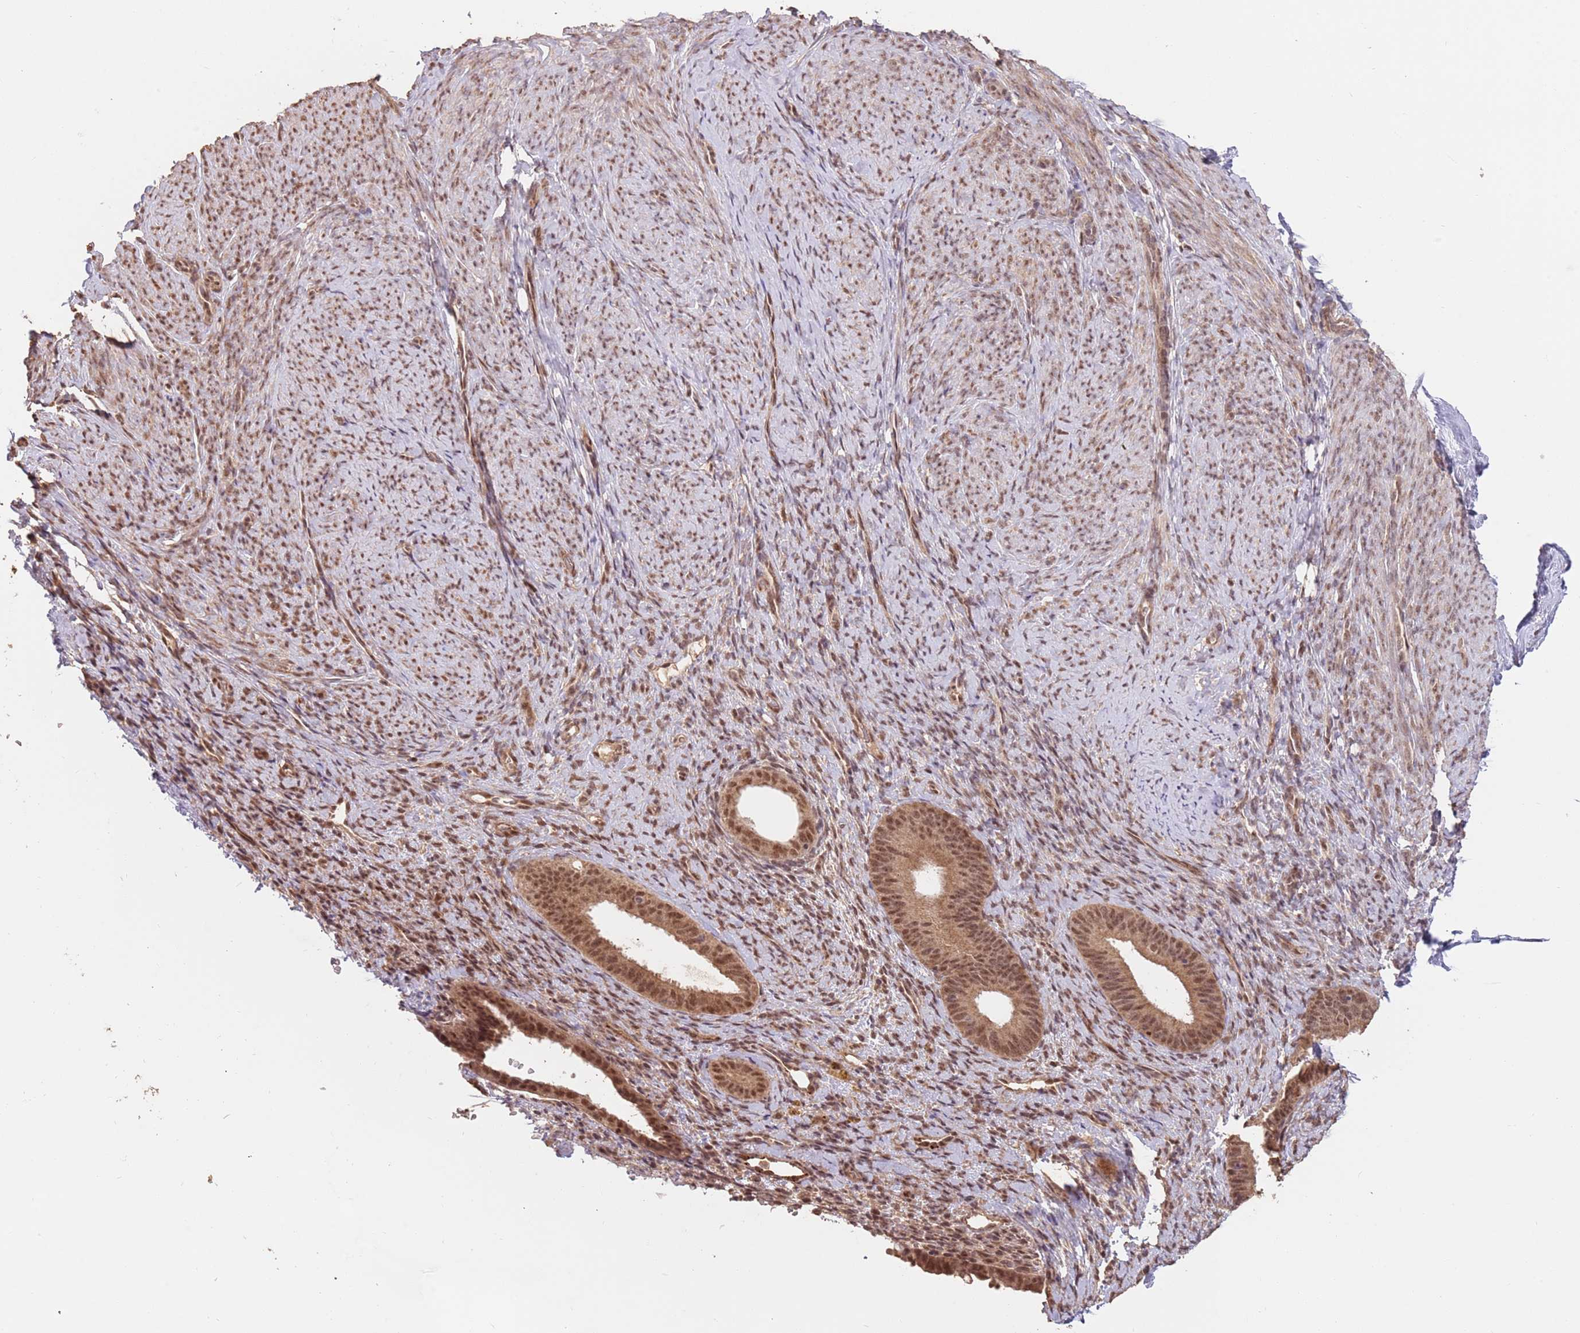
{"staining": {"intensity": "moderate", "quantity": ">75%", "location": "nuclear"}, "tissue": "endometrium", "cell_type": "Cells in endometrial stroma", "image_type": "normal", "snomed": [{"axis": "morphology", "description": "Normal tissue, NOS"}, {"axis": "topography", "description": "Endometrium"}], "caption": "Endometrium was stained to show a protein in brown. There is medium levels of moderate nuclear positivity in approximately >75% of cells in endometrial stroma.", "gene": "RFXANK", "patient": {"sex": "female", "age": 65}}